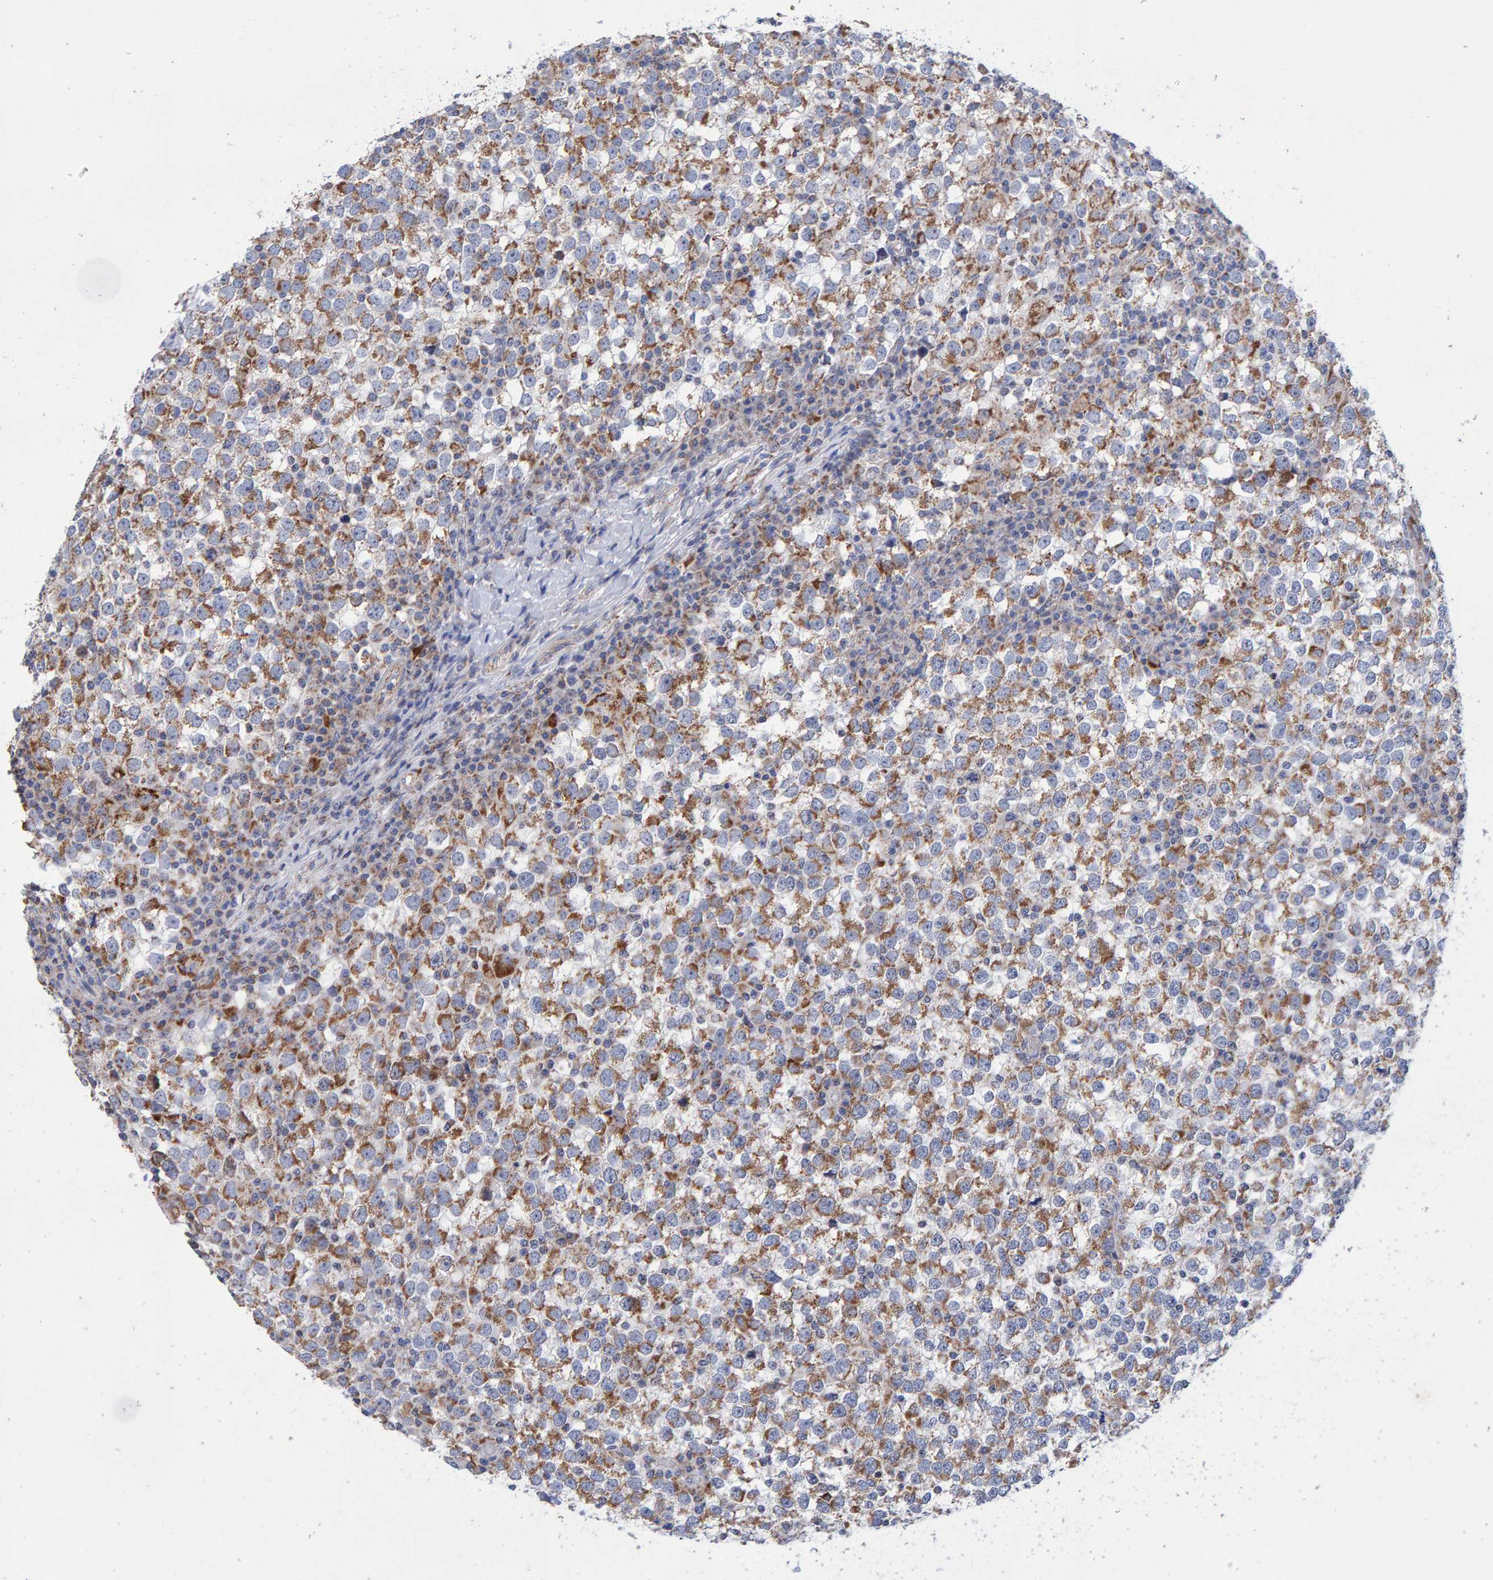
{"staining": {"intensity": "moderate", "quantity": ">75%", "location": "cytoplasmic/membranous"}, "tissue": "testis cancer", "cell_type": "Tumor cells", "image_type": "cancer", "snomed": [{"axis": "morphology", "description": "Seminoma, NOS"}, {"axis": "topography", "description": "Testis"}], "caption": "Protein staining of testis seminoma tissue shows moderate cytoplasmic/membranous staining in approximately >75% of tumor cells. (Stains: DAB (3,3'-diaminobenzidine) in brown, nuclei in blue, Microscopy: brightfield microscopy at high magnification).", "gene": "EFR3A", "patient": {"sex": "male", "age": 65}}